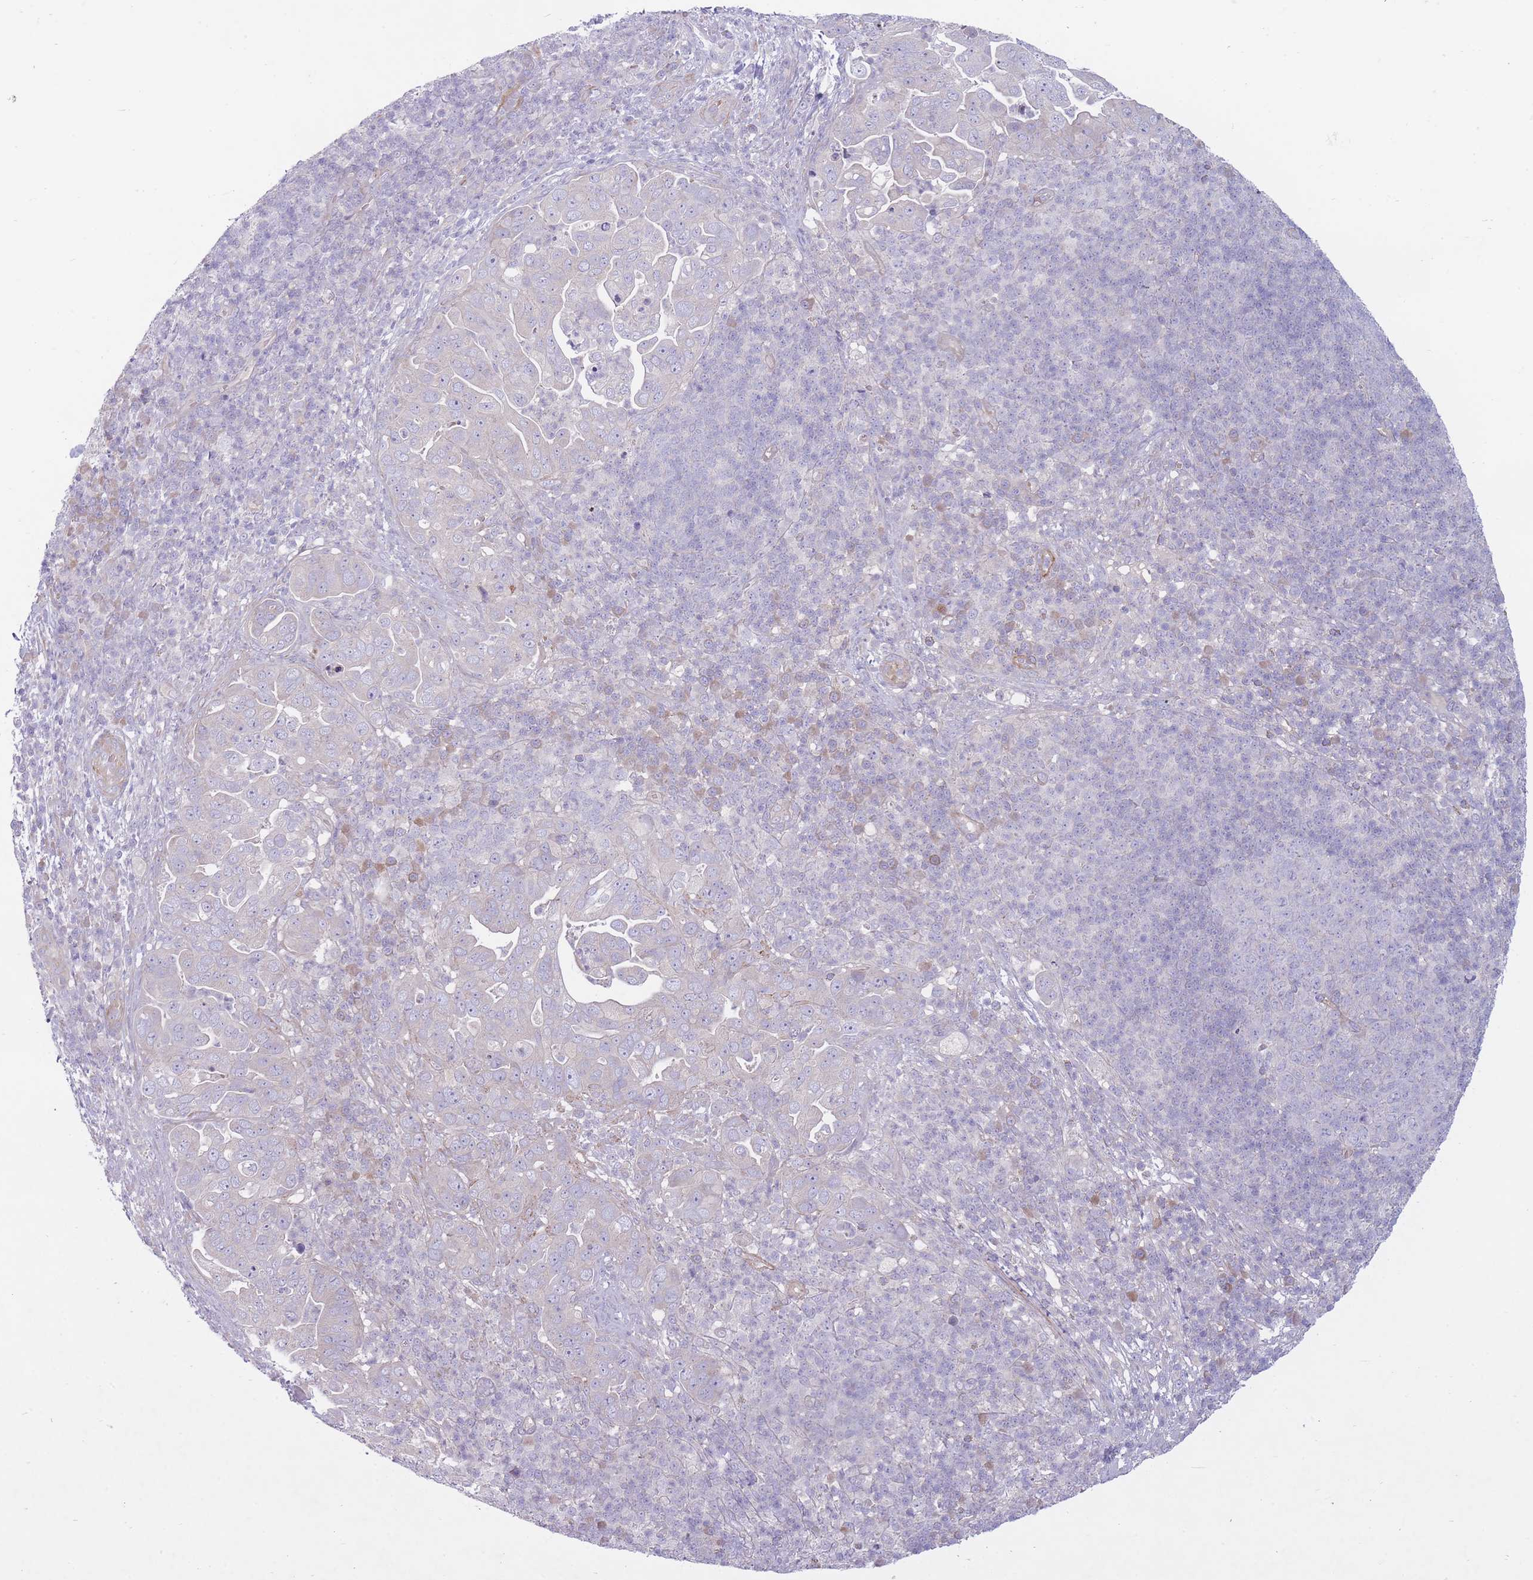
{"staining": {"intensity": "negative", "quantity": "none", "location": "none"}, "tissue": "pancreatic cancer", "cell_type": "Tumor cells", "image_type": "cancer", "snomed": [{"axis": "morphology", "description": "Adenocarcinoma, NOS"}, {"axis": "topography", "description": "Pancreas"}], "caption": "This is a micrograph of IHC staining of pancreatic cancer (adenocarcinoma), which shows no expression in tumor cells.", "gene": "PNPLA5", "patient": {"sex": "female", "age": 63}}